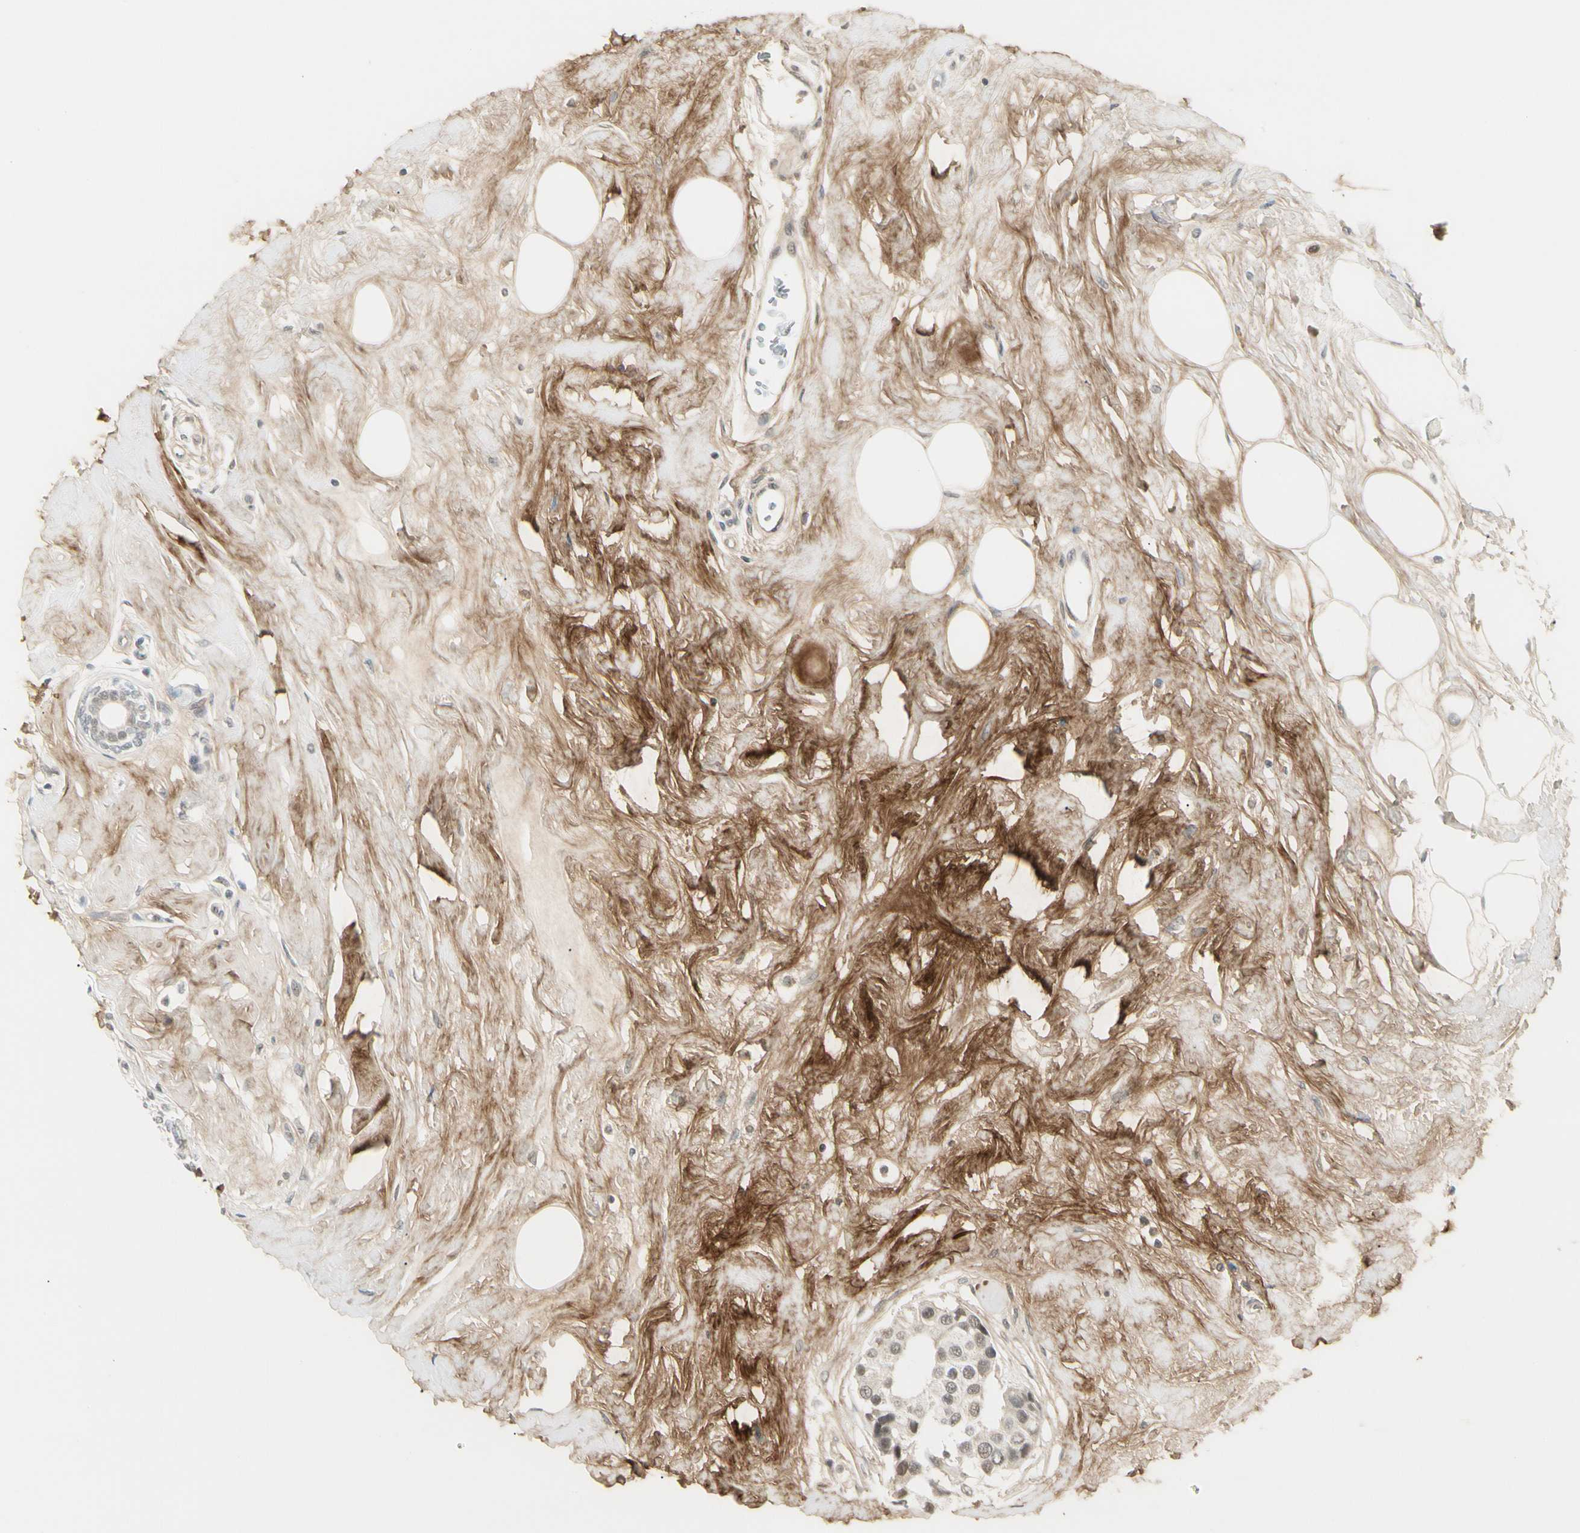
{"staining": {"intensity": "weak", "quantity": "25%-75%", "location": "nuclear"}, "tissue": "breast cancer", "cell_type": "Tumor cells", "image_type": "cancer", "snomed": [{"axis": "morphology", "description": "Normal tissue, NOS"}, {"axis": "morphology", "description": "Duct carcinoma"}, {"axis": "topography", "description": "Breast"}], "caption": "There is low levels of weak nuclear expression in tumor cells of breast cancer (intraductal carcinoma), as demonstrated by immunohistochemical staining (brown color).", "gene": "ASPN", "patient": {"sex": "female", "age": 39}}